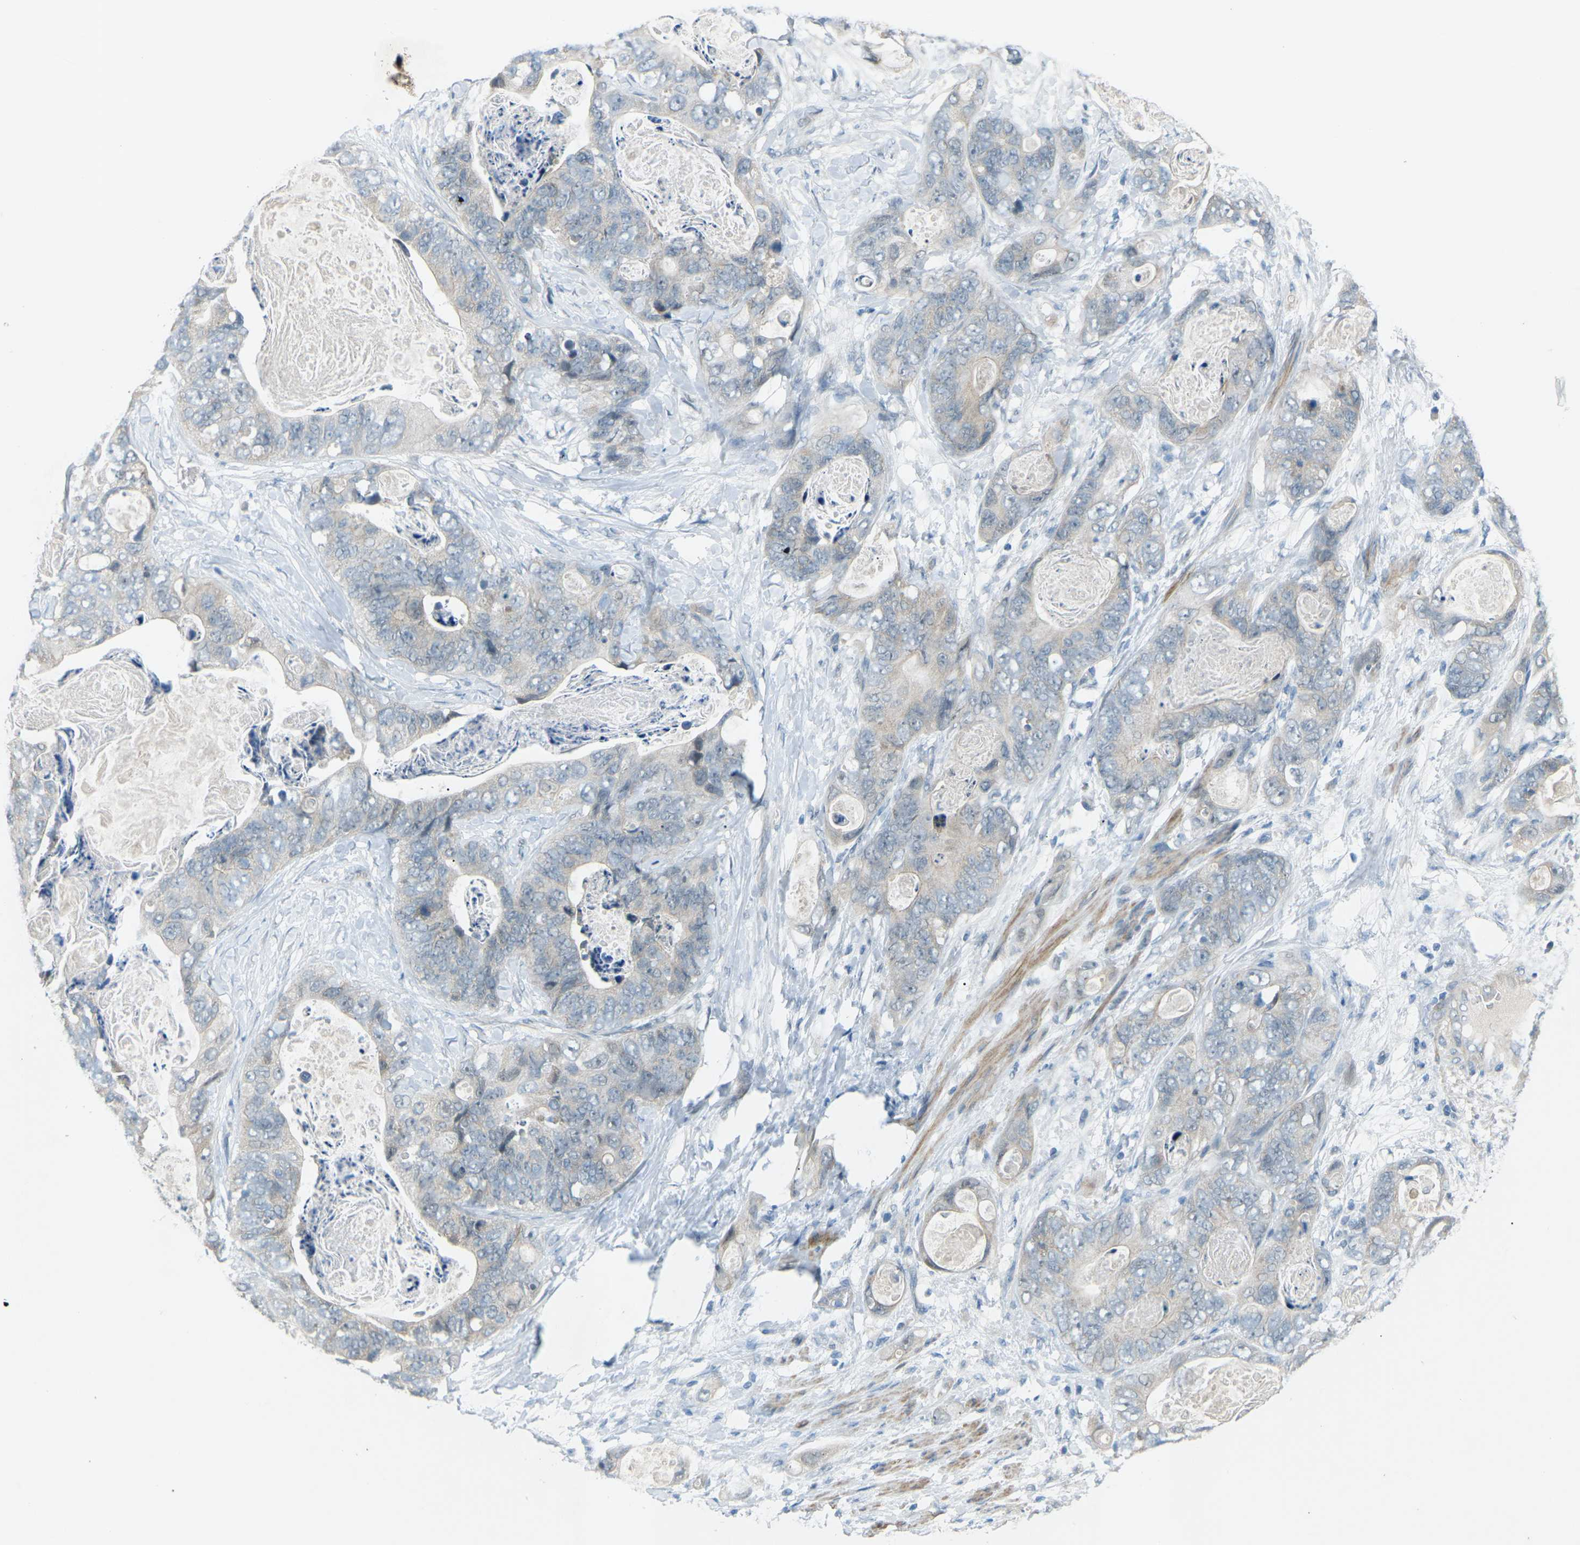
{"staining": {"intensity": "negative", "quantity": "none", "location": "none"}, "tissue": "stomach cancer", "cell_type": "Tumor cells", "image_type": "cancer", "snomed": [{"axis": "morphology", "description": "Adenocarcinoma, NOS"}, {"axis": "topography", "description": "Stomach"}], "caption": "The IHC image has no significant staining in tumor cells of stomach cancer tissue. (DAB (3,3'-diaminobenzidine) immunohistochemistry visualized using brightfield microscopy, high magnification).", "gene": "RTN3", "patient": {"sex": "female", "age": 89}}